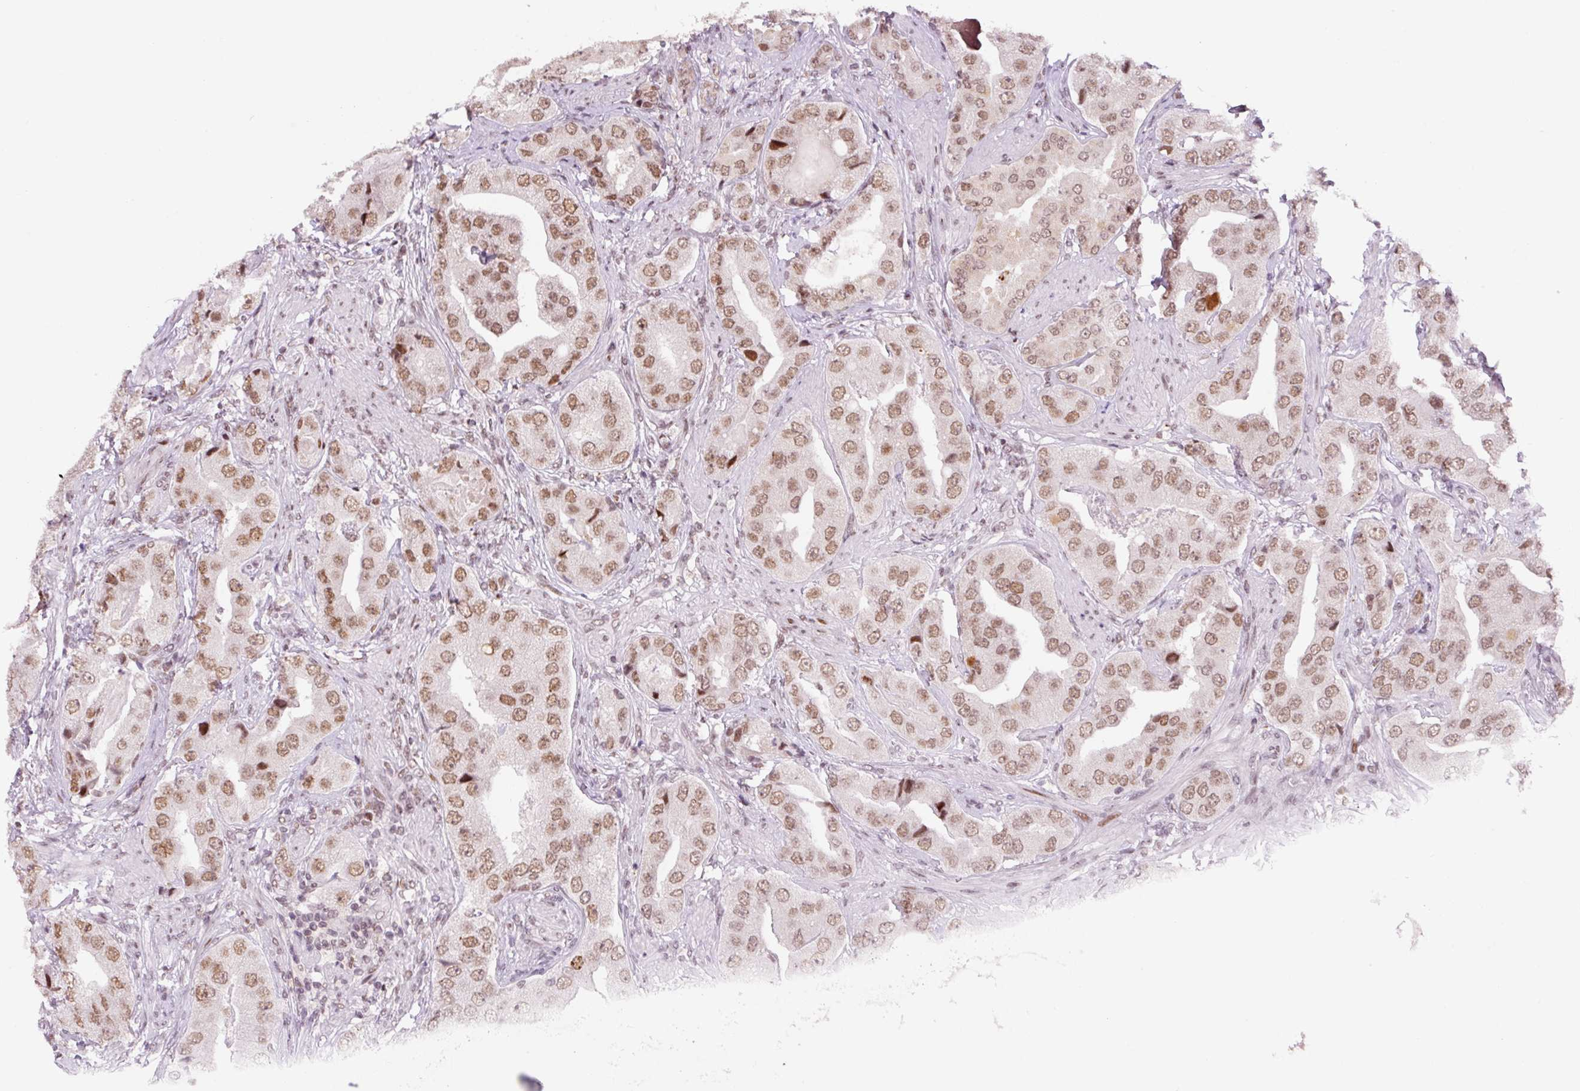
{"staining": {"intensity": "moderate", "quantity": ">75%", "location": "nuclear"}, "tissue": "prostate cancer", "cell_type": "Tumor cells", "image_type": "cancer", "snomed": [{"axis": "morphology", "description": "Adenocarcinoma, High grade"}, {"axis": "topography", "description": "Prostate"}], "caption": "This micrograph shows immunohistochemistry staining of adenocarcinoma (high-grade) (prostate), with medium moderate nuclear expression in approximately >75% of tumor cells.", "gene": "CCNL2", "patient": {"sex": "male", "age": 63}}